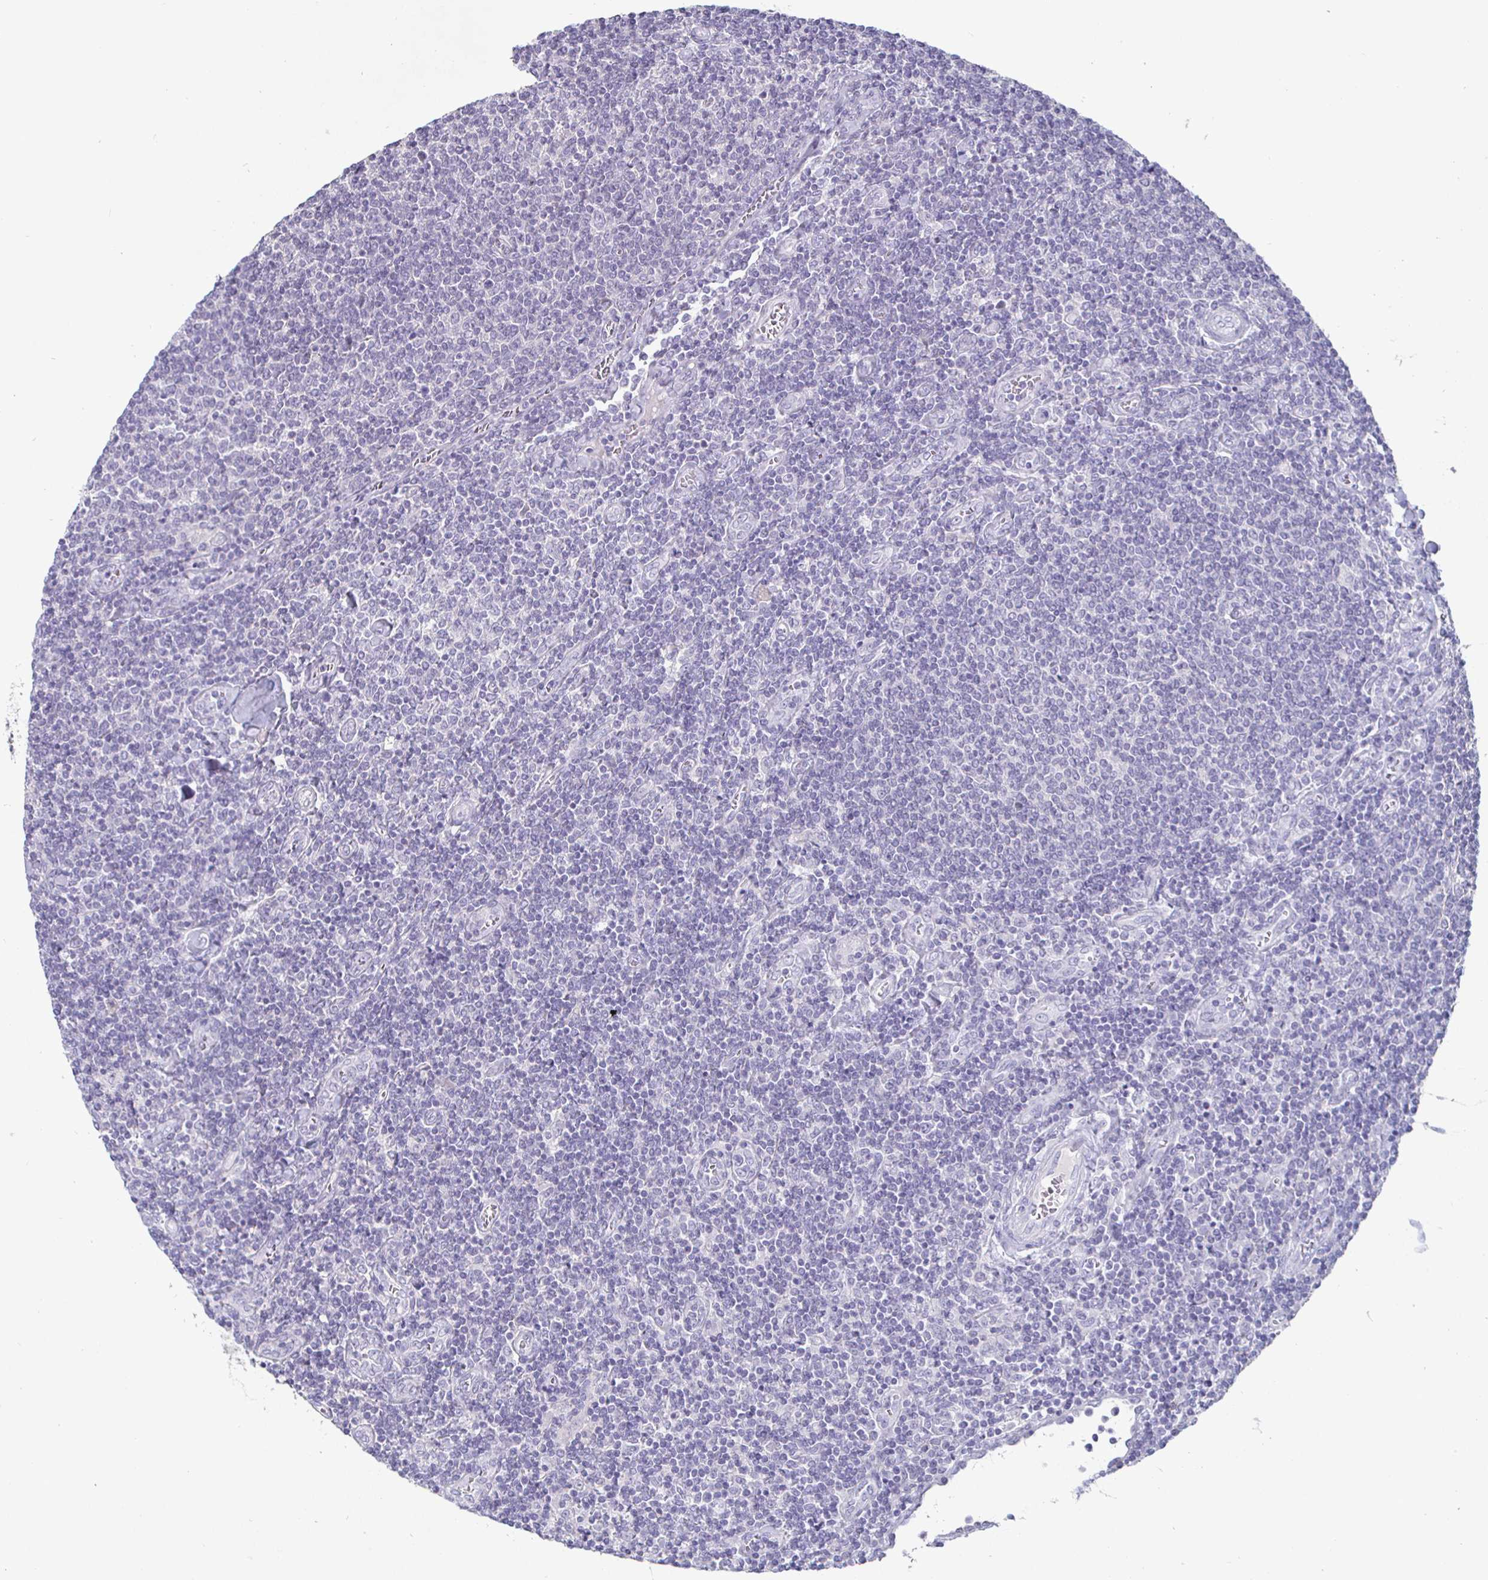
{"staining": {"intensity": "negative", "quantity": "none", "location": "none"}, "tissue": "lymphoma", "cell_type": "Tumor cells", "image_type": "cancer", "snomed": [{"axis": "morphology", "description": "Malignant lymphoma, non-Hodgkin's type, Low grade"}, {"axis": "topography", "description": "Lymph node"}], "caption": "There is no significant staining in tumor cells of low-grade malignant lymphoma, non-Hodgkin's type. (Immunohistochemistry (ihc), brightfield microscopy, high magnification).", "gene": "ENPP1", "patient": {"sex": "male", "age": 52}}